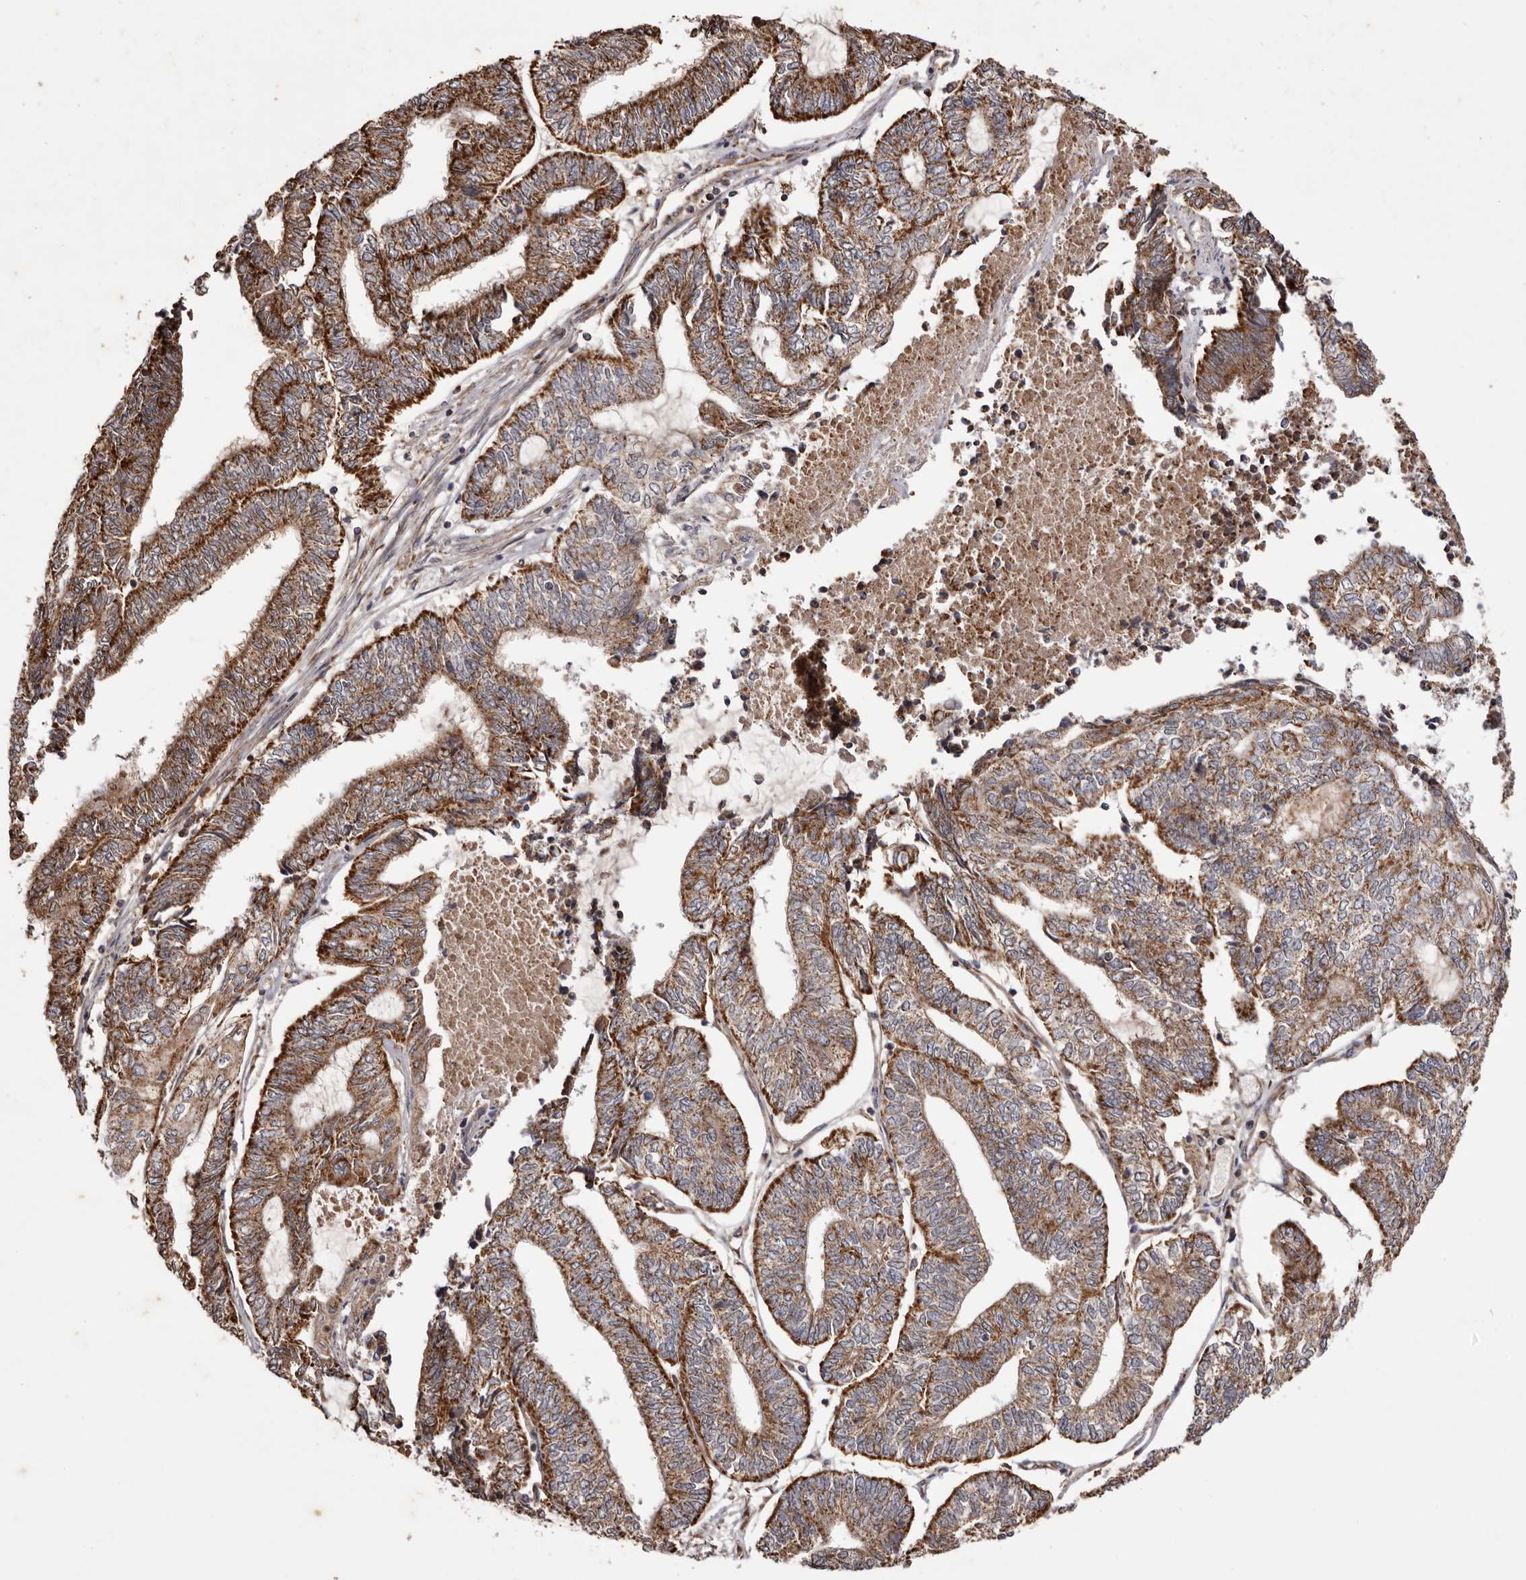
{"staining": {"intensity": "strong", "quantity": ">75%", "location": "cytoplasmic/membranous"}, "tissue": "endometrial cancer", "cell_type": "Tumor cells", "image_type": "cancer", "snomed": [{"axis": "morphology", "description": "Adenocarcinoma, NOS"}, {"axis": "topography", "description": "Uterus"}, {"axis": "topography", "description": "Endometrium"}], "caption": "Immunohistochemical staining of adenocarcinoma (endometrial) demonstrates high levels of strong cytoplasmic/membranous staining in about >75% of tumor cells. (DAB (3,3'-diaminobenzidine) IHC, brown staining for protein, blue staining for nuclei).", "gene": "CPLANE2", "patient": {"sex": "female", "age": 70}}